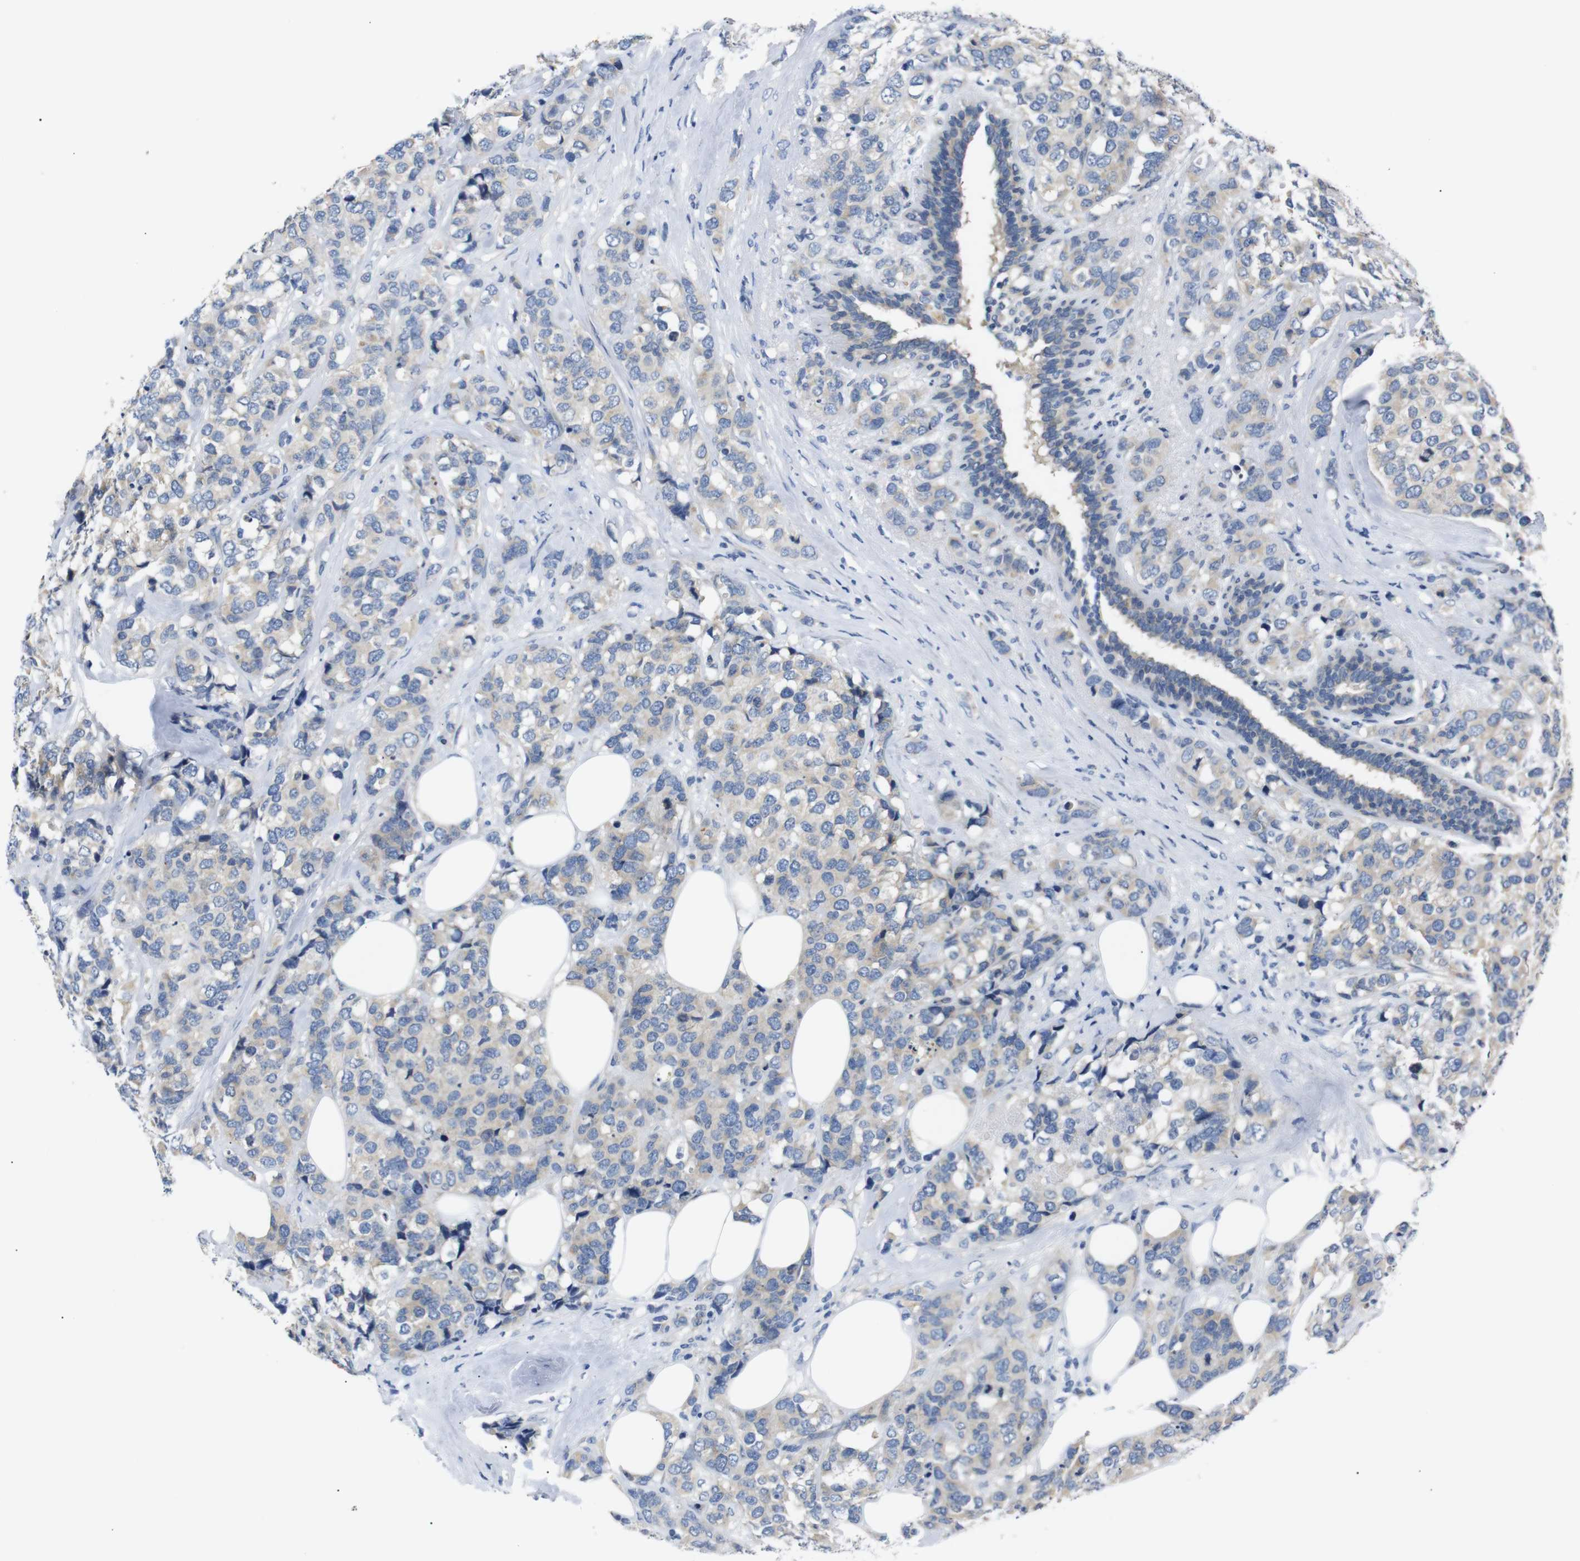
{"staining": {"intensity": "weak", "quantity": ">75%", "location": "cytoplasmic/membranous"}, "tissue": "breast cancer", "cell_type": "Tumor cells", "image_type": "cancer", "snomed": [{"axis": "morphology", "description": "Lobular carcinoma"}, {"axis": "topography", "description": "Breast"}], "caption": "Protein expression analysis of human breast cancer (lobular carcinoma) reveals weak cytoplasmic/membranous expression in approximately >75% of tumor cells.", "gene": "DCP1A", "patient": {"sex": "female", "age": 59}}